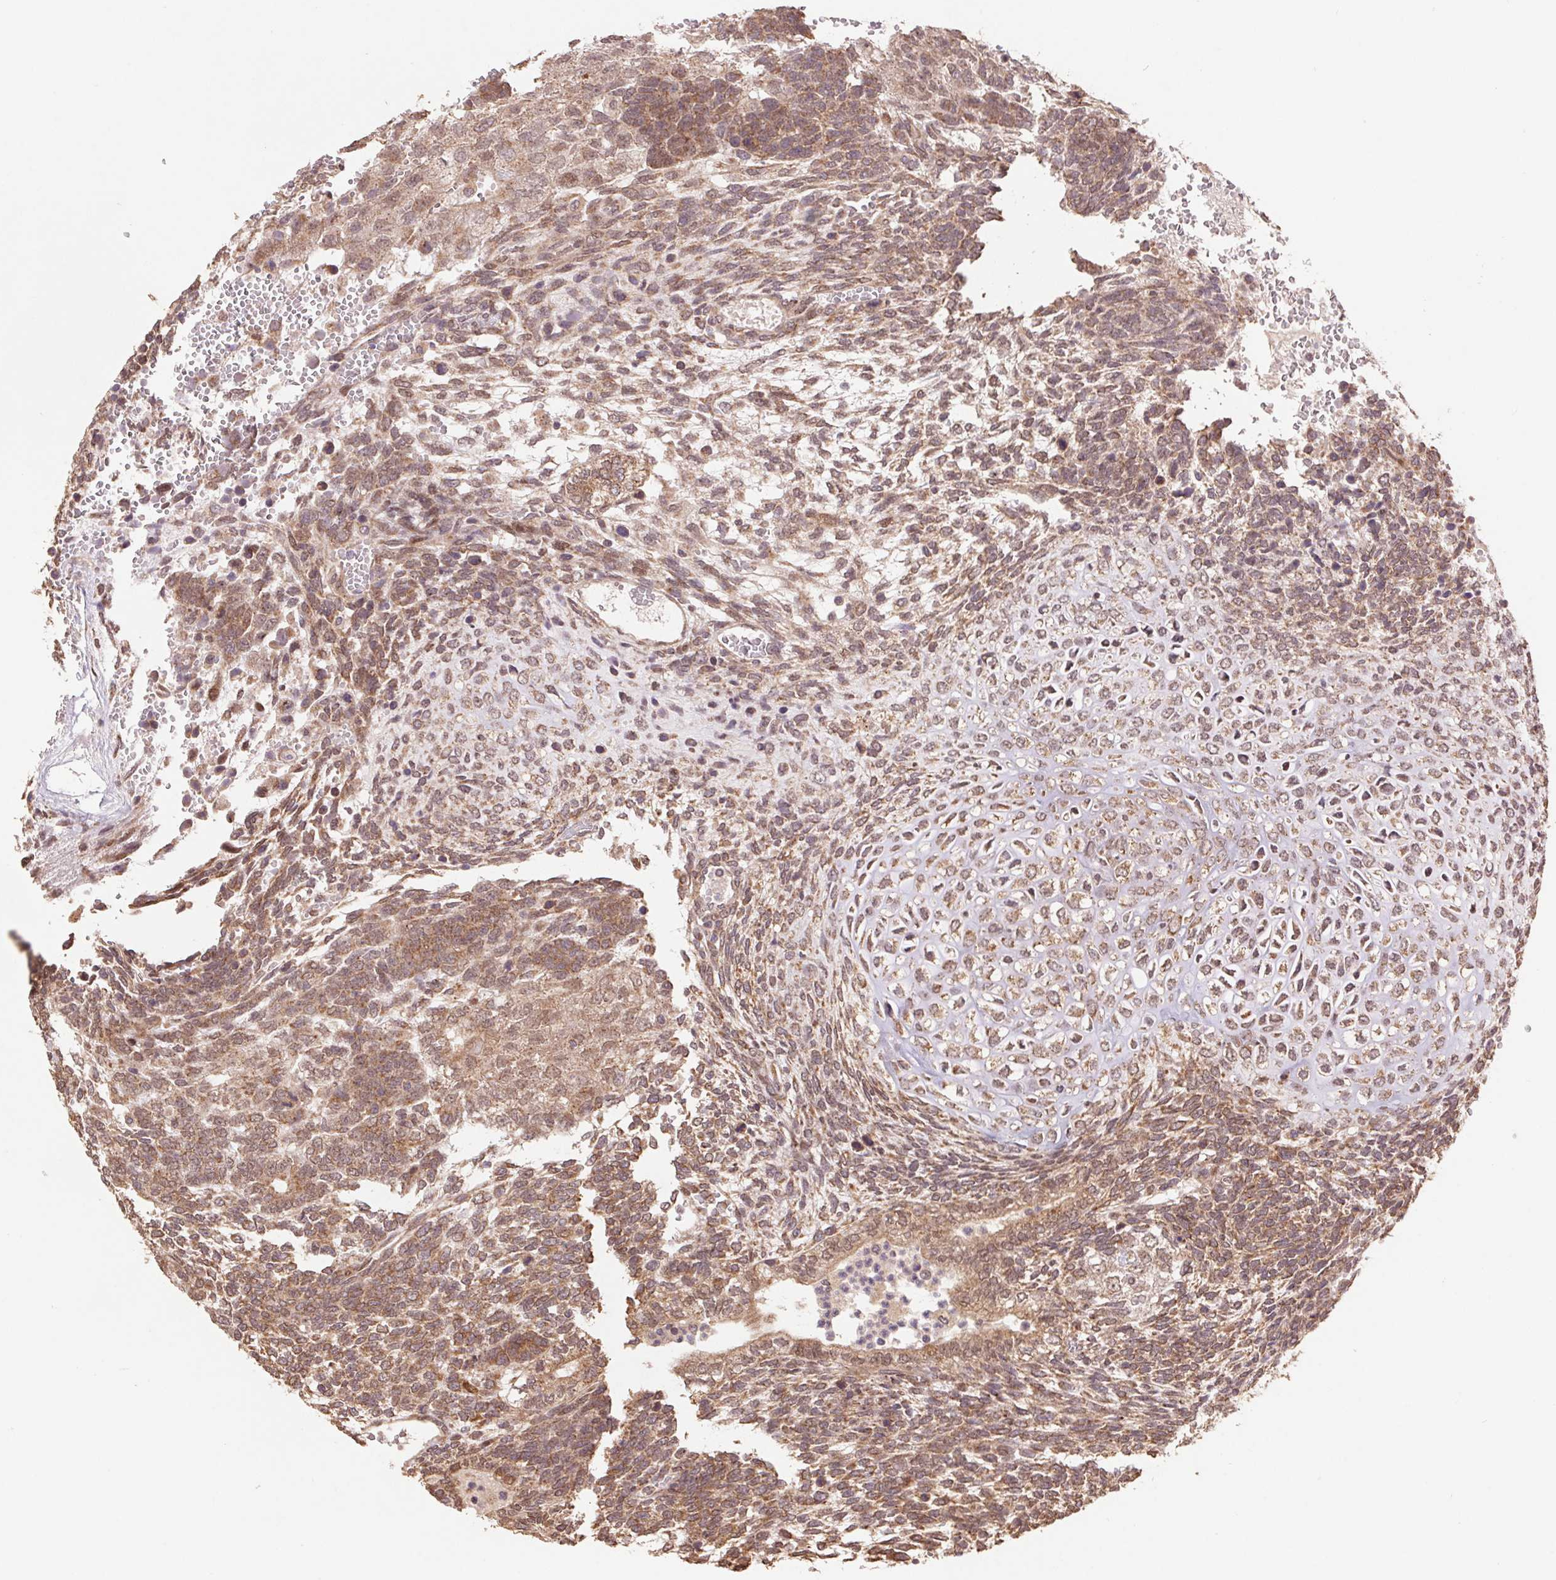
{"staining": {"intensity": "moderate", "quantity": ">75%", "location": "cytoplasmic/membranous"}, "tissue": "testis cancer", "cell_type": "Tumor cells", "image_type": "cancer", "snomed": [{"axis": "morphology", "description": "Normal tissue, NOS"}, {"axis": "morphology", "description": "Carcinoma, Embryonal, NOS"}, {"axis": "topography", "description": "Testis"}, {"axis": "topography", "description": "Epididymis"}], "caption": "Moderate cytoplasmic/membranous positivity is seen in approximately >75% of tumor cells in testis cancer.", "gene": "PDHA1", "patient": {"sex": "male", "age": 23}}